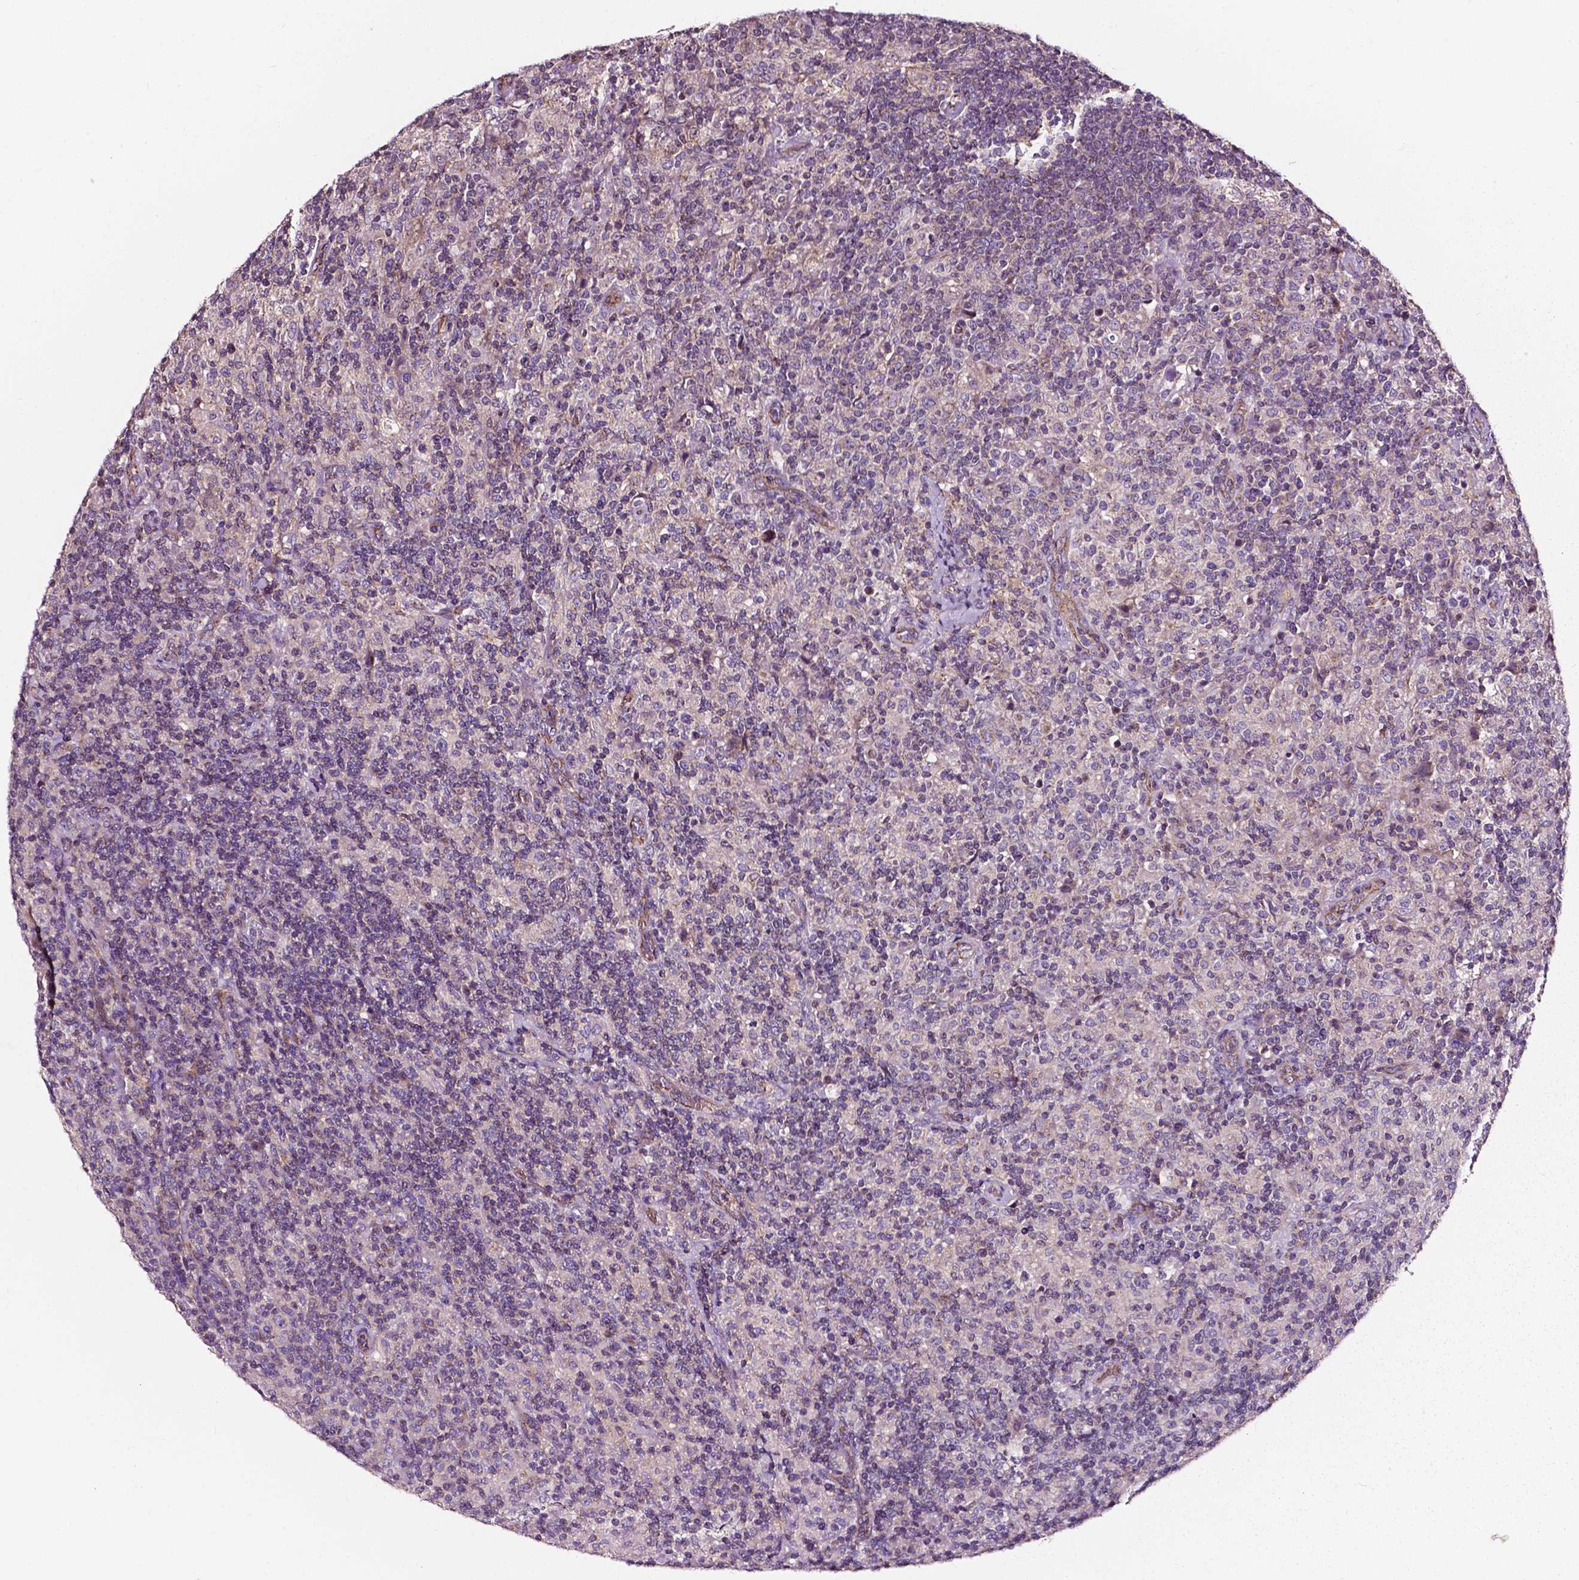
{"staining": {"intensity": "negative", "quantity": "none", "location": "none"}, "tissue": "lymphoma", "cell_type": "Tumor cells", "image_type": "cancer", "snomed": [{"axis": "morphology", "description": "Hodgkin's disease, NOS"}, {"axis": "topography", "description": "Lymph node"}], "caption": "Protein analysis of lymphoma demonstrates no significant staining in tumor cells. Nuclei are stained in blue.", "gene": "ATG16L1", "patient": {"sex": "male", "age": 70}}